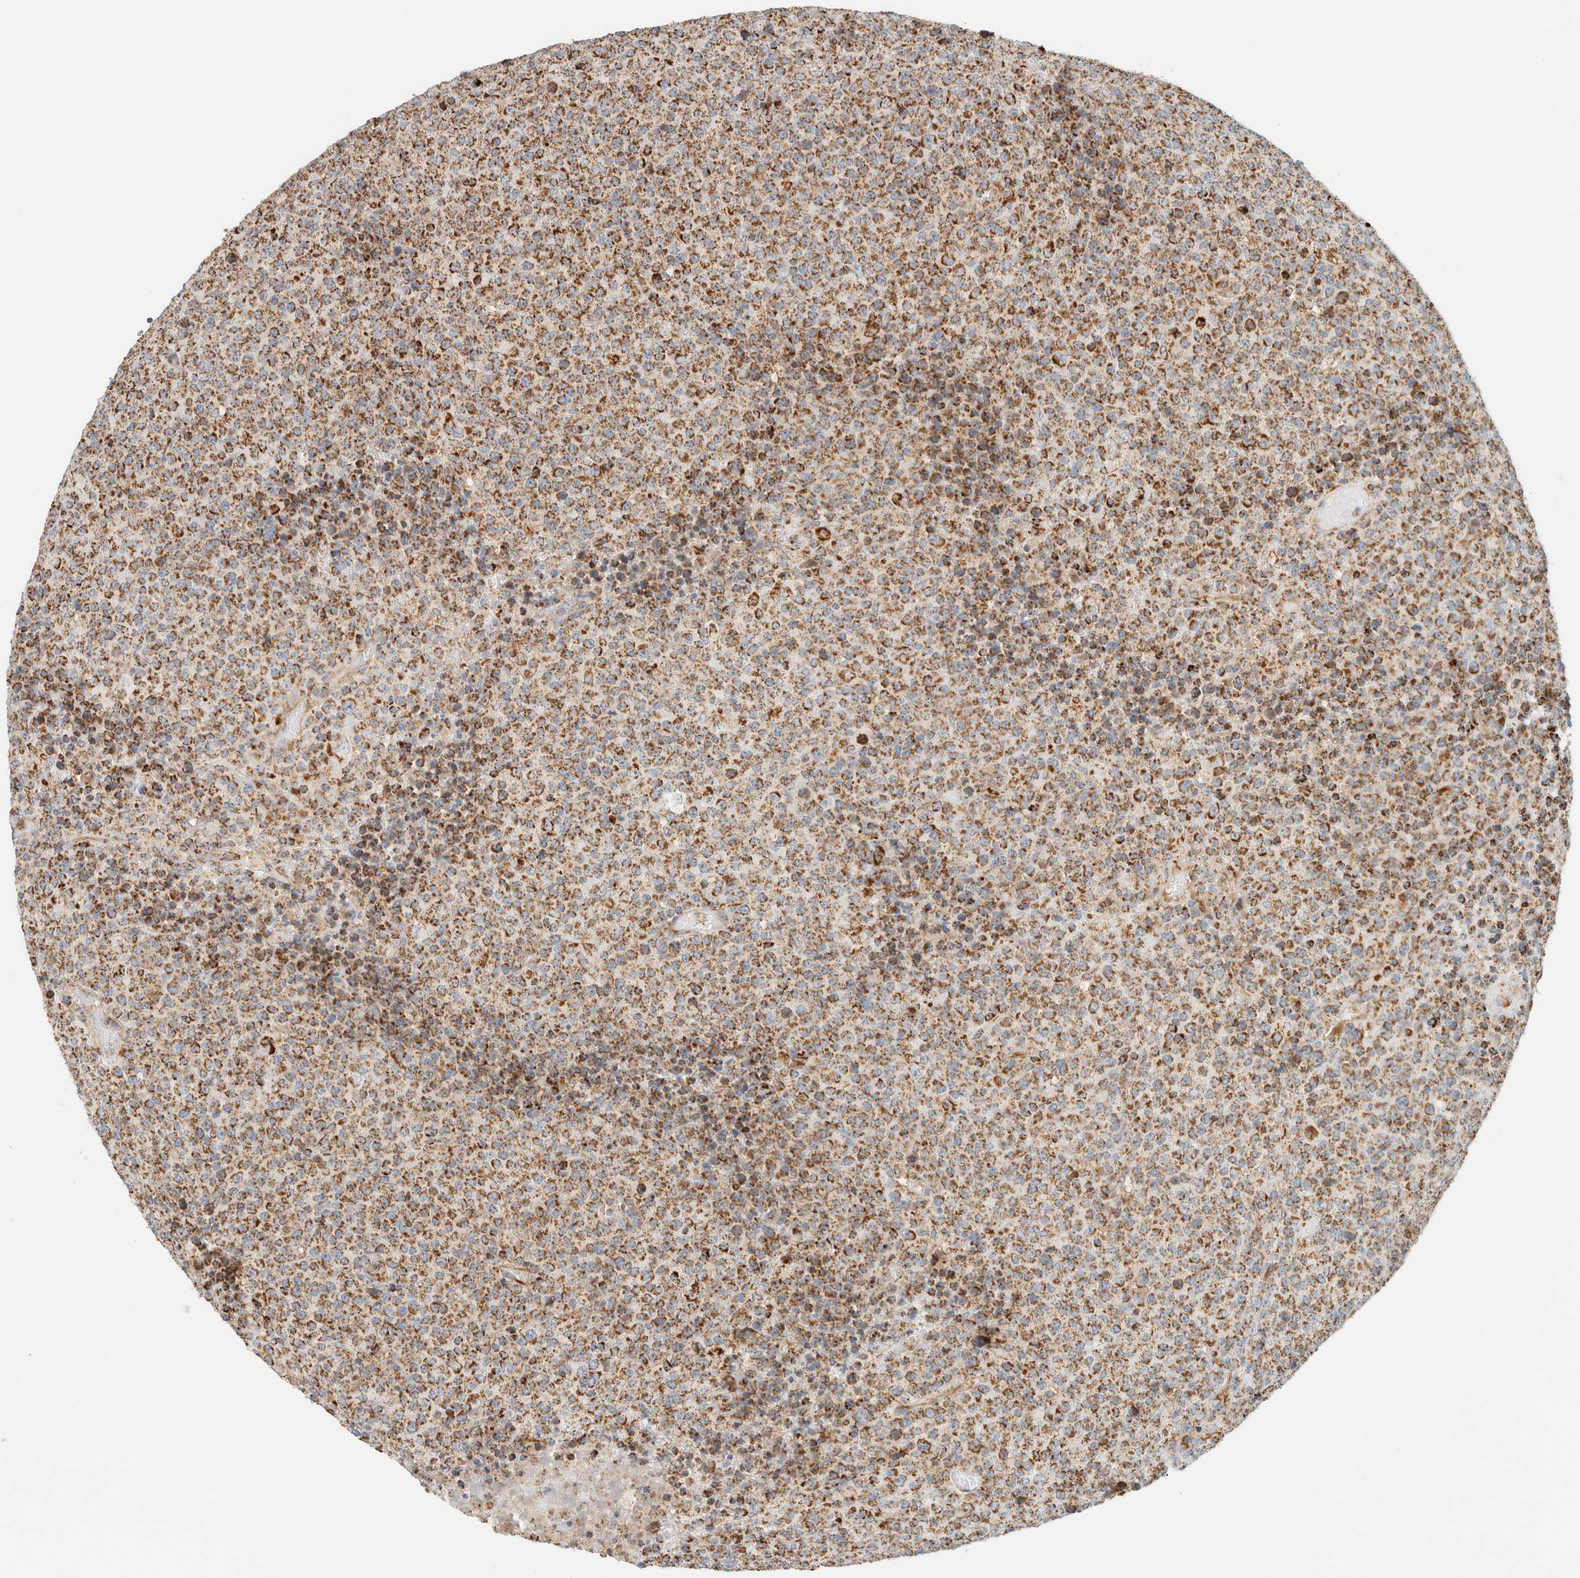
{"staining": {"intensity": "moderate", "quantity": ">75%", "location": "cytoplasmic/membranous"}, "tissue": "lymphoma", "cell_type": "Tumor cells", "image_type": "cancer", "snomed": [{"axis": "morphology", "description": "Malignant lymphoma, non-Hodgkin's type, High grade"}, {"axis": "topography", "description": "Lymph node"}], "caption": "Immunohistochemistry (IHC) of lymphoma shows medium levels of moderate cytoplasmic/membranous staining in approximately >75% of tumor cells.", "gene": "KIFAP3", "patient": {"sex": "male", "age": 13}}